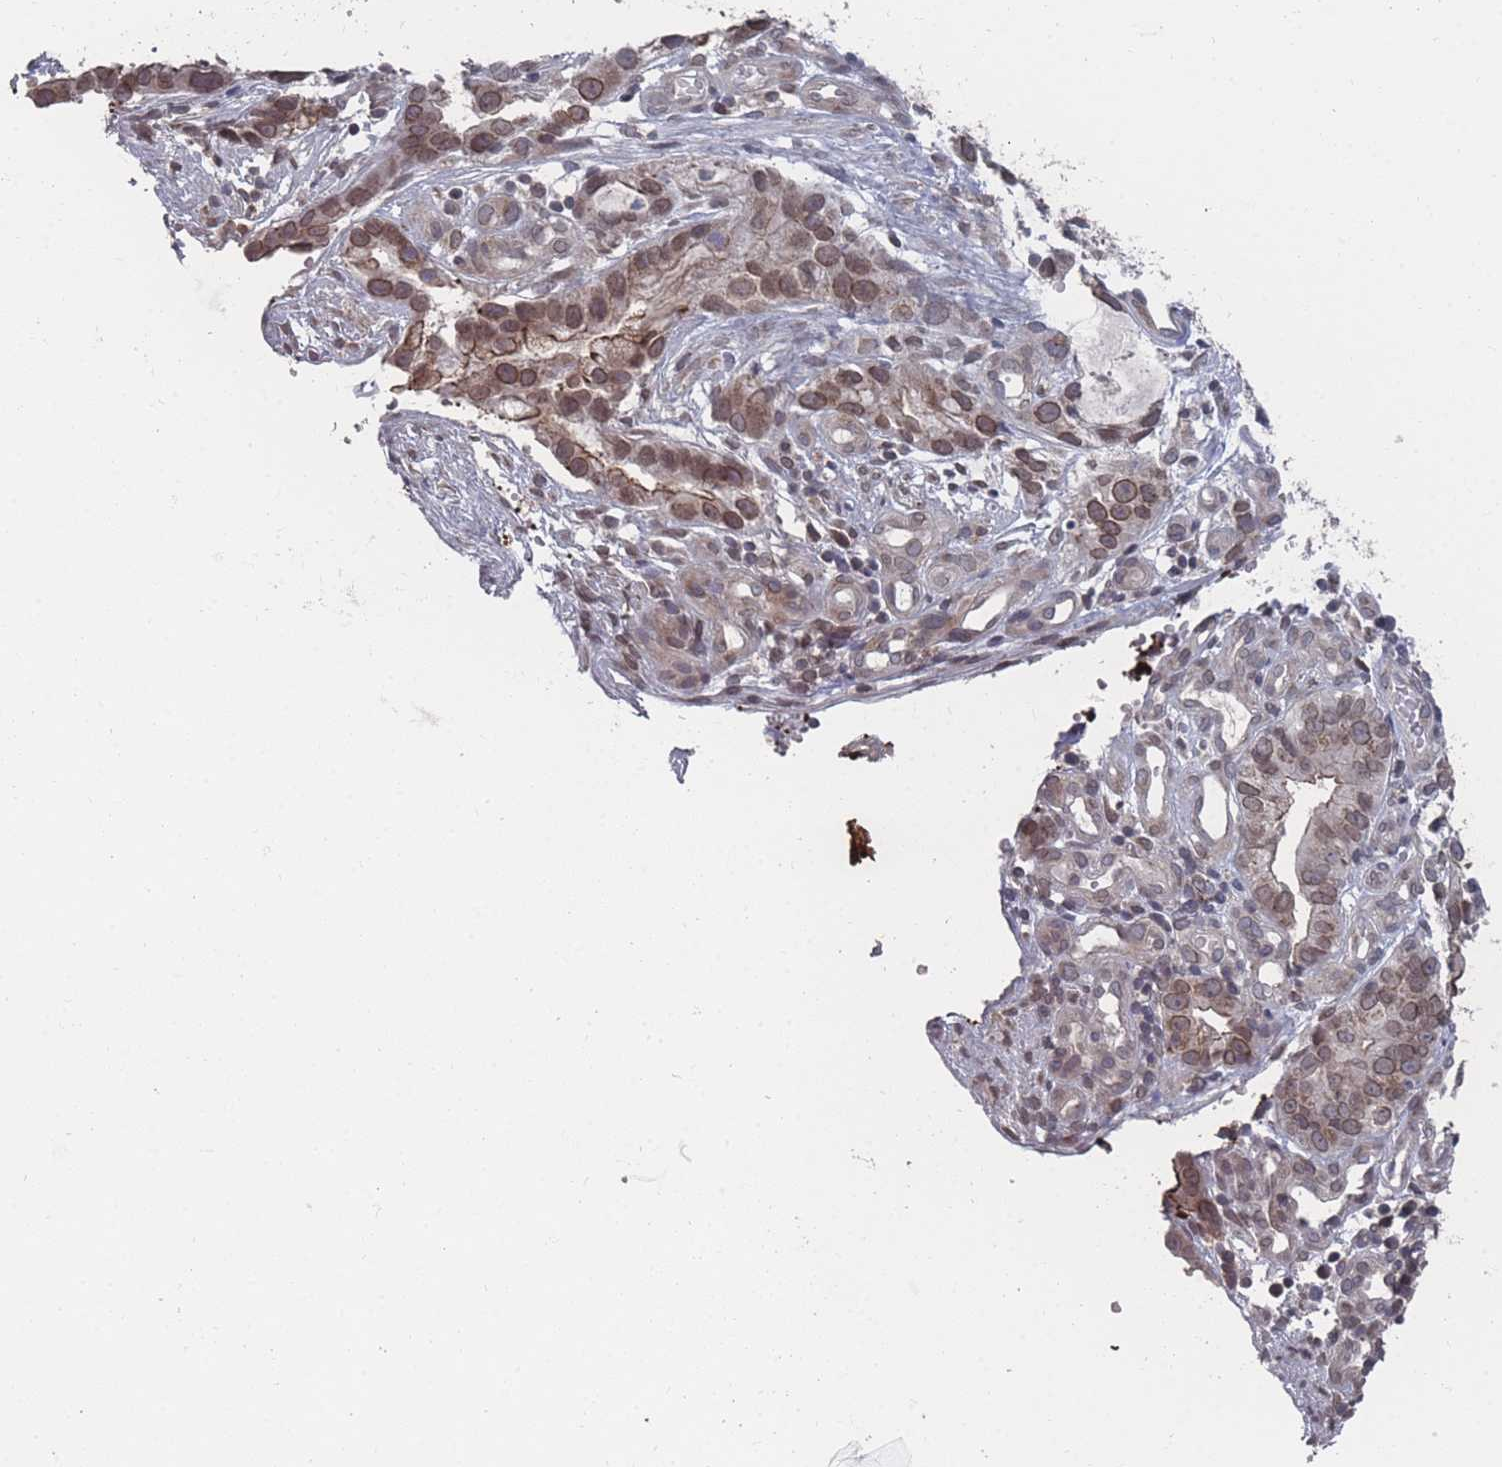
{"staining": {"intensity": "moderate", "quantity": ">75%", "location": "cytoplasmic/membranous,nuclear"}, "tissue": "stomach cancer", "cell_type": "Tumor cells", "image_type": "cancer", "snomed": [{"axis": "morphology", "description": "Adenocarcinoma, NOS"}, {"axis": "topography", "description": "Stomach"}], "caption": "This is an image of immunohistochemistry (IHC) staining of stomach cancer (adenocarcinoma), which shows moderate positivity in the cytoplasmic/membranous and nuclear of tumor cells.", "gene": "TBC1D25", "patient": {"sex": "male", "age": 55}}